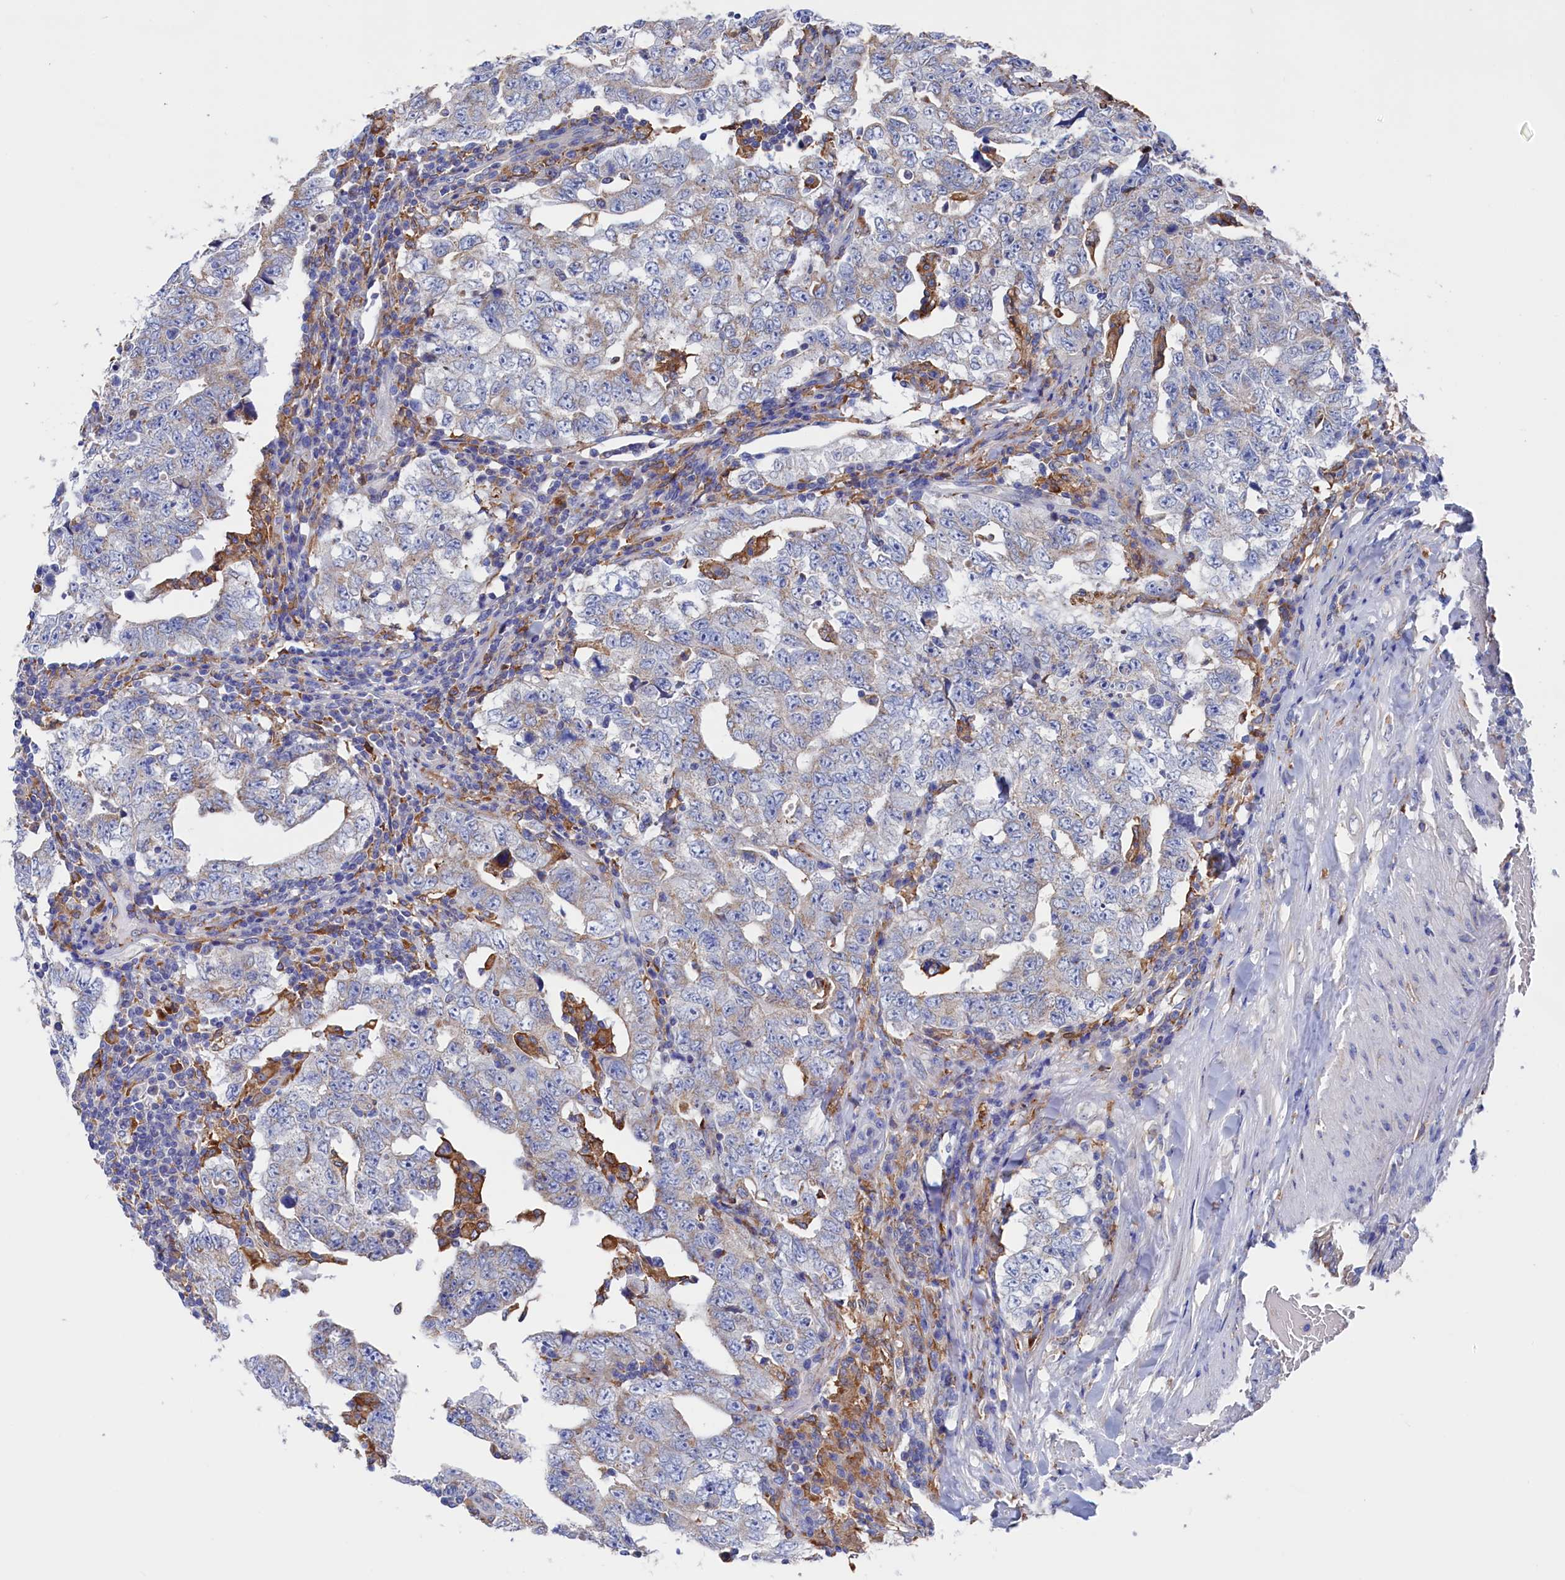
{"staining": {"intensity": "negative", "quantity": "none", "location": "none"}, "tissue": "testis cancer", "cell_type": "Tumor cells", "image_type": "cancer", "snomed": [{"axis": "morphology", "description": "Carcinoma, Embryonal, NOS"}, {"axis": "topography", "description": "Testis"}], "caption": "IHC image of testis cancer (embryonal carcinoma) stained for a protein (brown), which demonstrates no staining in tumor cells.", "gene": "C12orf73", "patient": {"sex": "male", "age": 26}}